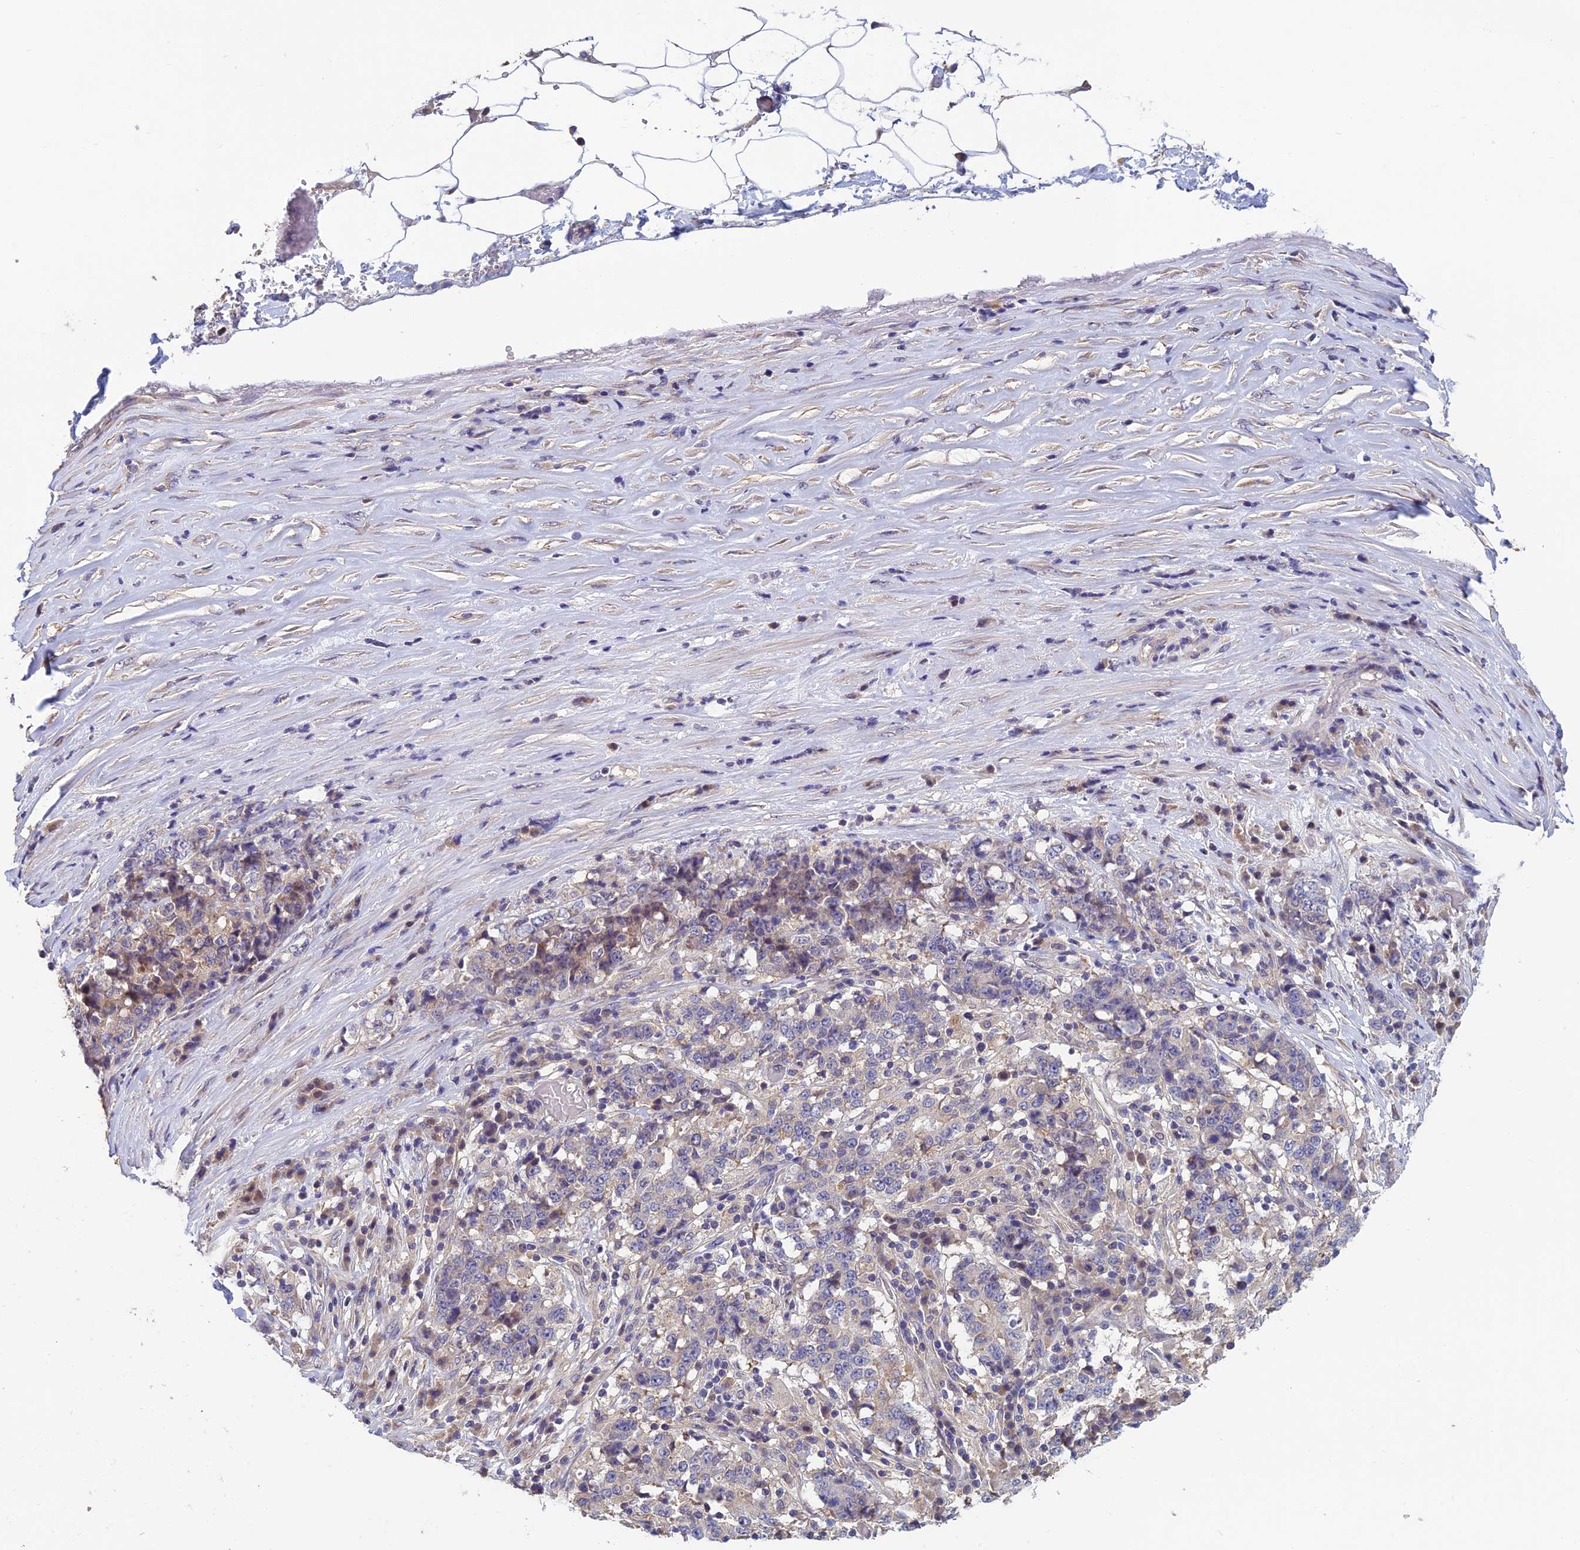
{"staining": {"intensity": "negative", "quantity": "none", "location": "none"}, "tissue": "stomach cancer", "cell_type": "Tumor cells", "image_type": "cancer", "snomed": [{"axis": "morphology", "description": "Adenocarcinoma, NOS"}, {"axis": "topography", "description": "Stomach"}], "caption": "The IHC micrograph has no significant positivity in tumor cells of stomach cancer tissue.", "gene": "HECA", "patient": {"sex": "male", "age": 59}}